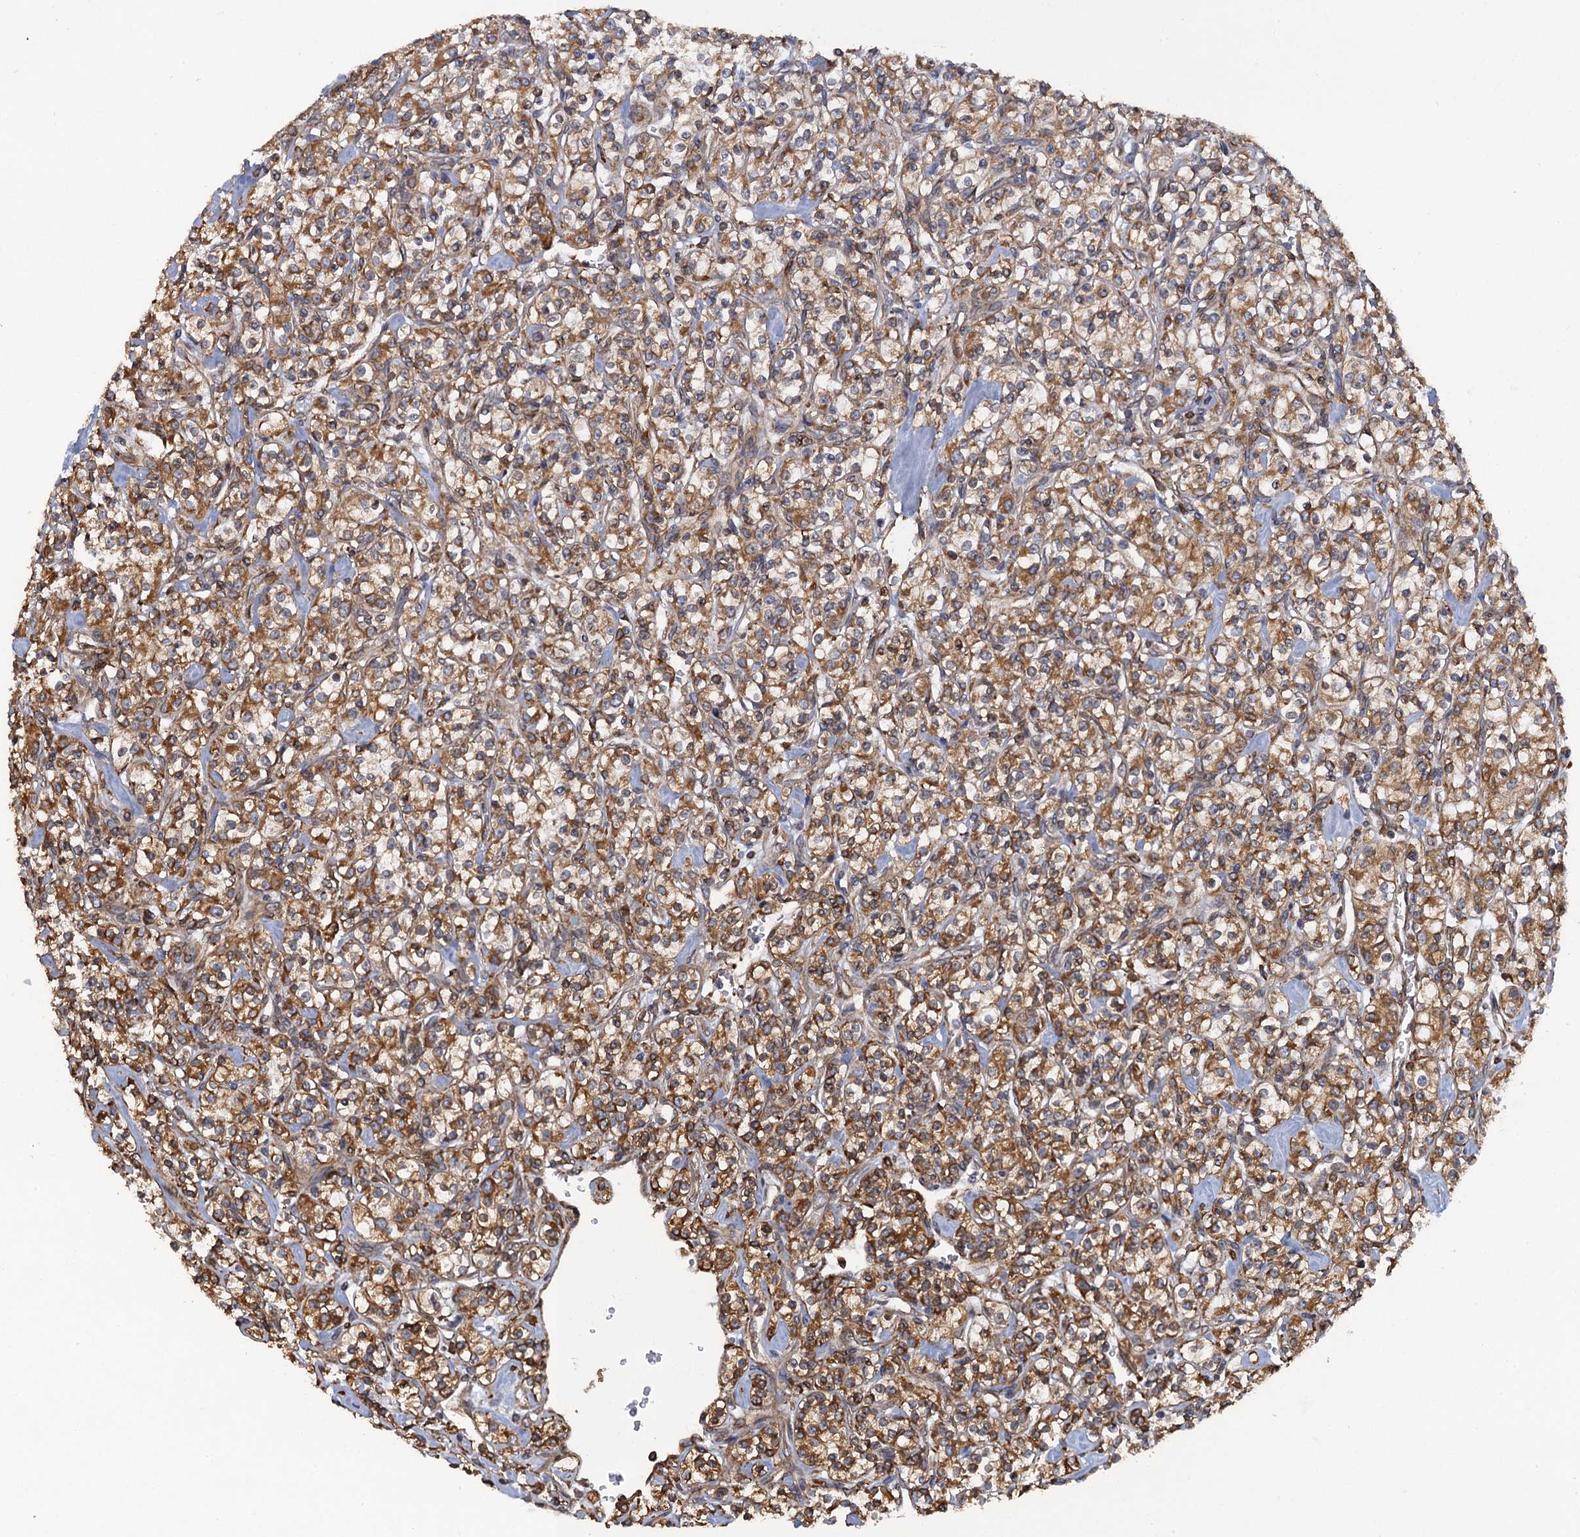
{"staining": {"intensity": "moderate", "quantity": ">75%", "location": "cytoplasmic/membranous"}, "tissue": "renal cancer", "cell_type": "Tumor cells", "image_type": "cancer", "snomed": [{"axis": "morphology", "description": "Adenocarcinoma, NOS"}, {"axis": "topography", "description": "Kidney"}], "caption": "Tumor cells exhibit moderate cytoplasmic/membranous expression in about >75% of cells in renal cancer.", "gene": "ARMC5", "patient": {"sex": "male", "age": 77}}